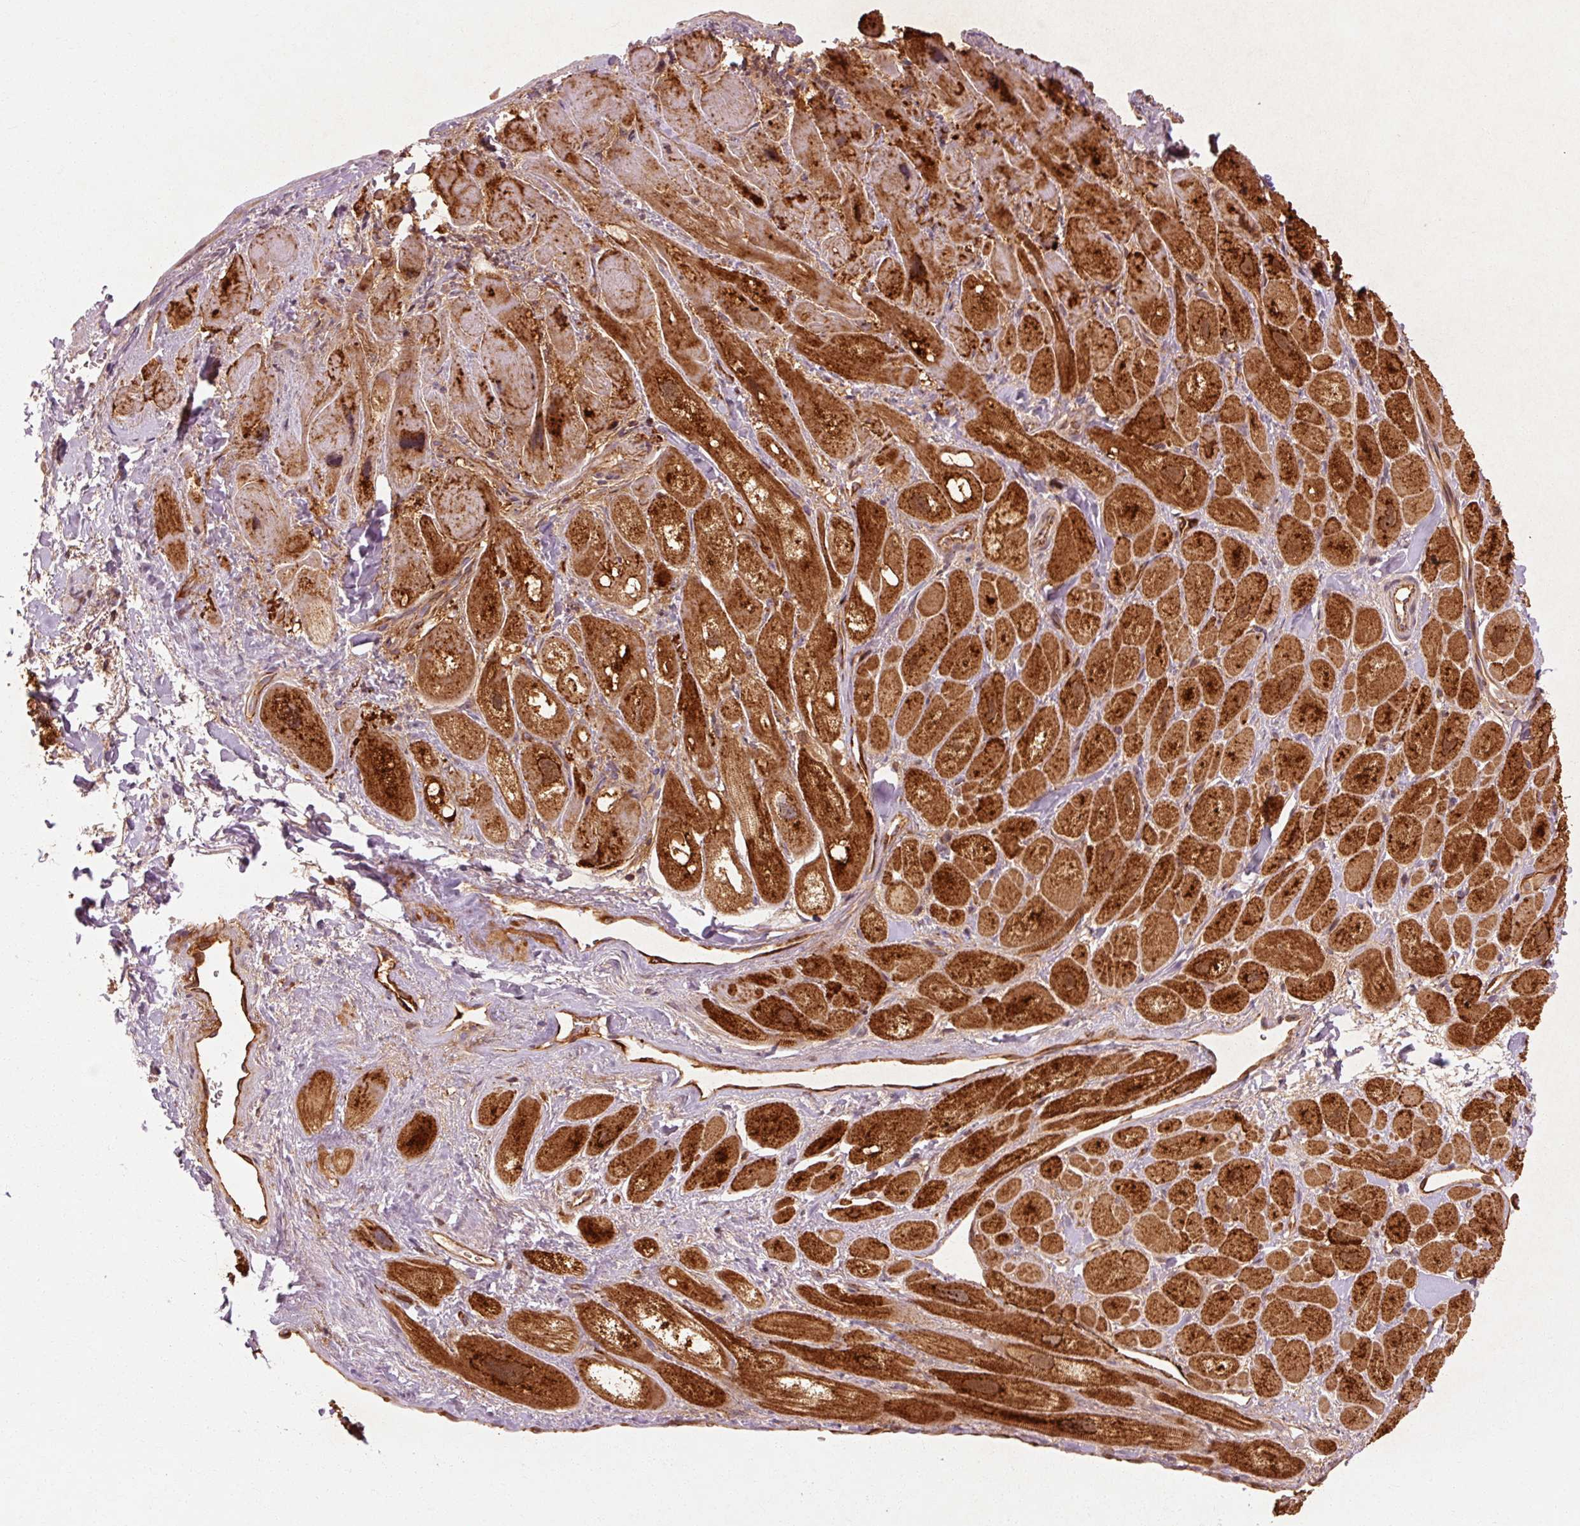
{"staining": {"intensity": "strong", "quantity": ">75%", "location": "cytoplasmic/membranous"}, "tissue": "heart muscle", "cell_type": "Cardiomyocytes", "image_type": "normal", "snomed": [{"axis": "morphology", "description": "Normal tissue, NOS"}, {"axis": "topography", "description": "Heart"}], "caption": "Cardiomyocytes exhibit strong cytoplasmic/membranous staining in about >75% of cells in benign heart muscle.", "gene": "CTNNA1", "patient": {"sex": "male", "age": 49}}